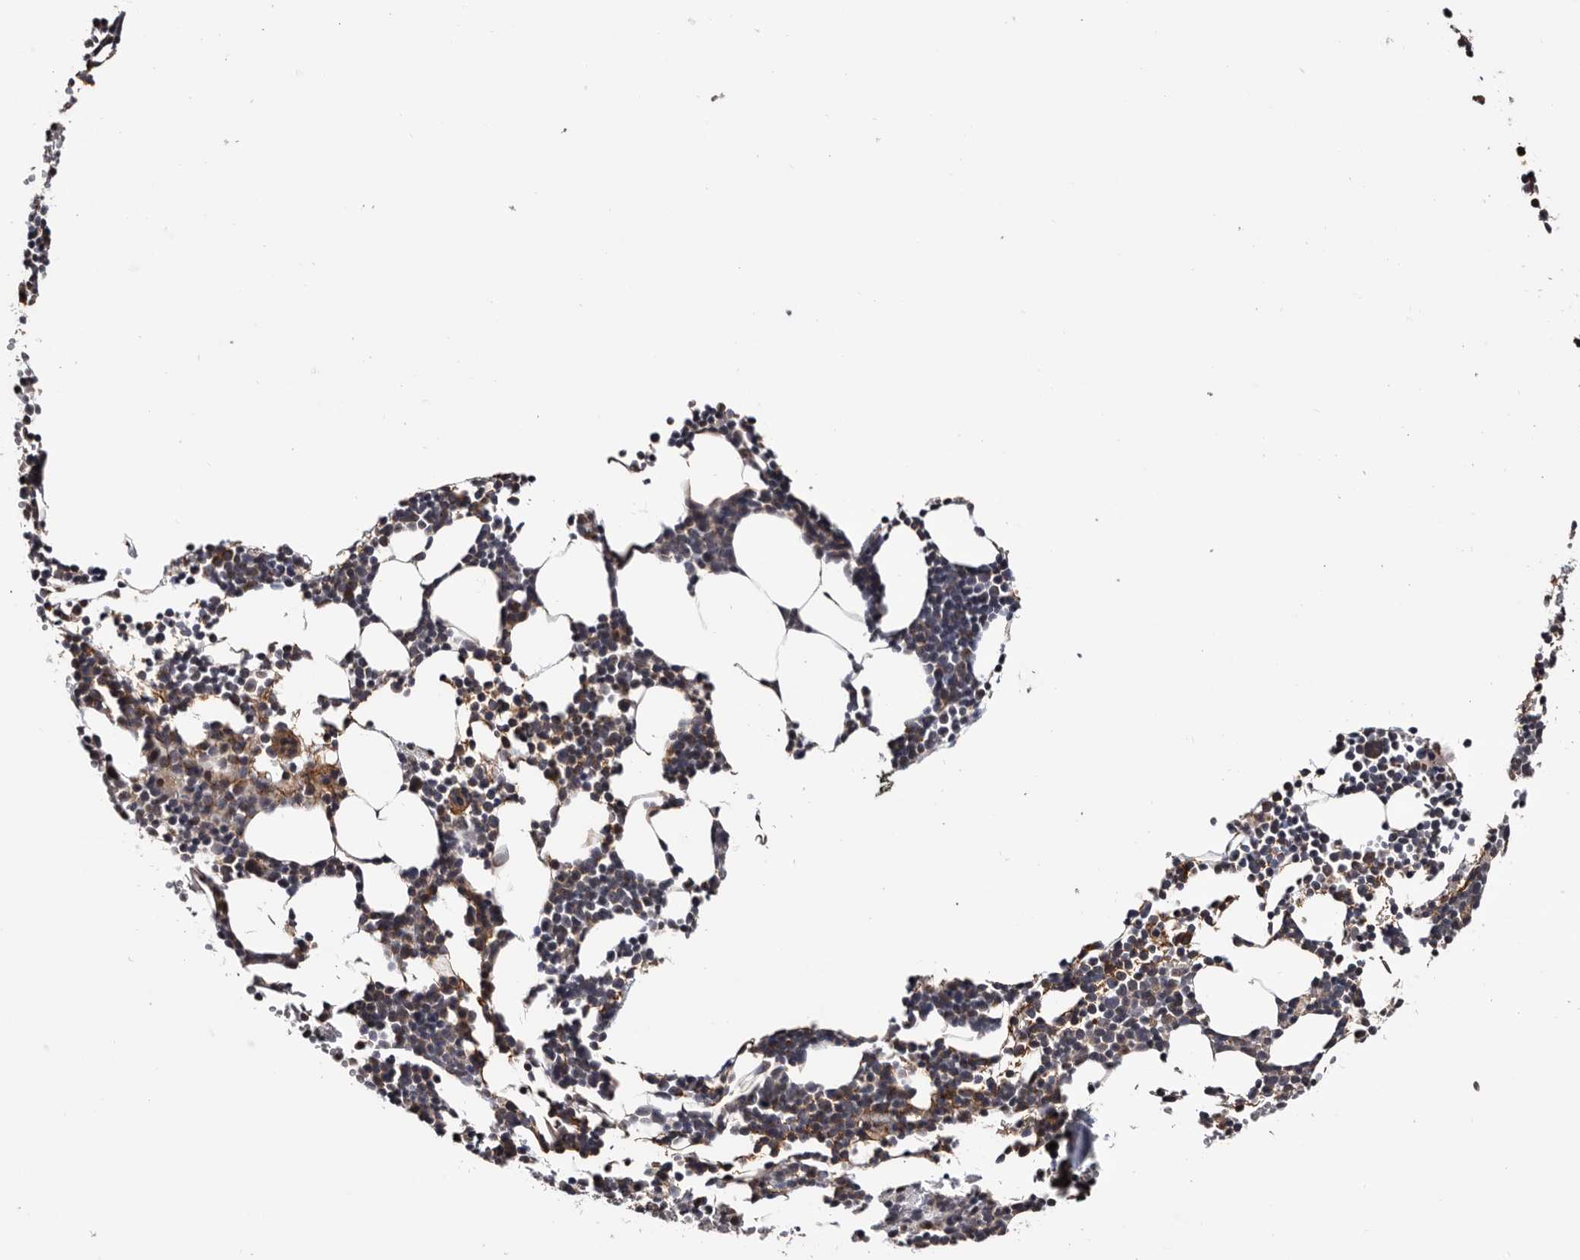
{"staining": {"intensity": "moderate", "quantity": "25%-75%", "location": "cytoplasmic/membranous"}, "tissue": "bone marrow", "cell_type": "Hematopoietic cells", "image_type": "normal", "snomed": [{"axis": "morphology", "description": "Normal tissue, NOS"}, {"axis": "topography", "description": "Bone marrow"}], "caption": "Immunohistochemical staining of benign human bone marrow exhibits medium levels of moderate cytoplasmic/membranous expression in approximately 25%-75% of hematopoietic cells. Immunohistochemistry stains the protein in brown and the nuclei are stained blue.", "gene": "TTI2", "patient": {"sex": "female", "age": 67}}